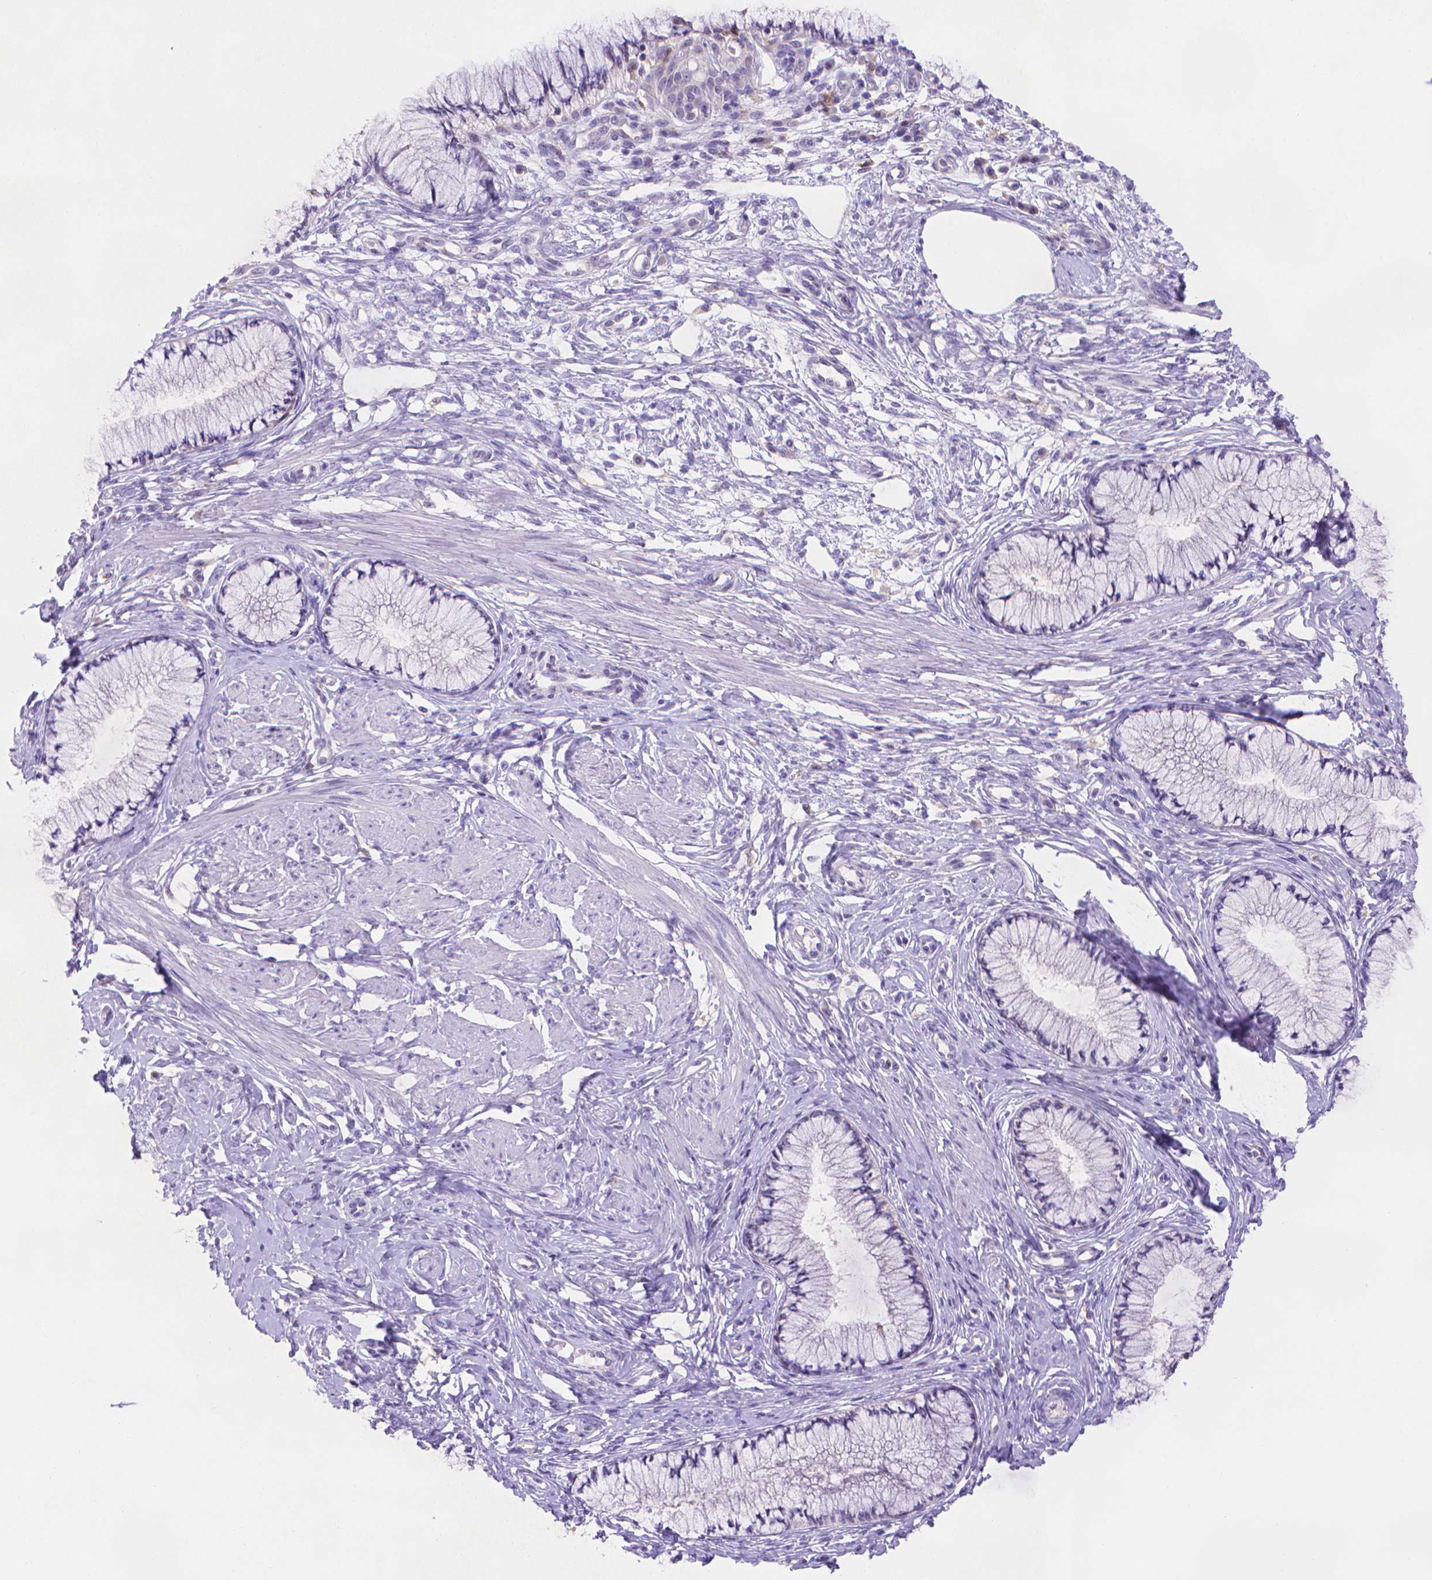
{"staining": {"intensity": "negative", "quantity": "none", "location": "none"}, "tissue": "cervix", "cell_type": "Glandular cells", "image_type": "normal", "snomed": [{"axis": "morphology", "description": "Normal tissue, NOS"}, {"axis": "topography", "description": "Cervix"}], "caption": "A high-resolution micrograph shows immunohistochemistry staining of normal cervix, which exhibits no significant staining in glandular cells. (DAB immunohistochemistry (IHC), high magnification).", "gene": "FGD2", "patient": {"sex": "female", "age": 37}}